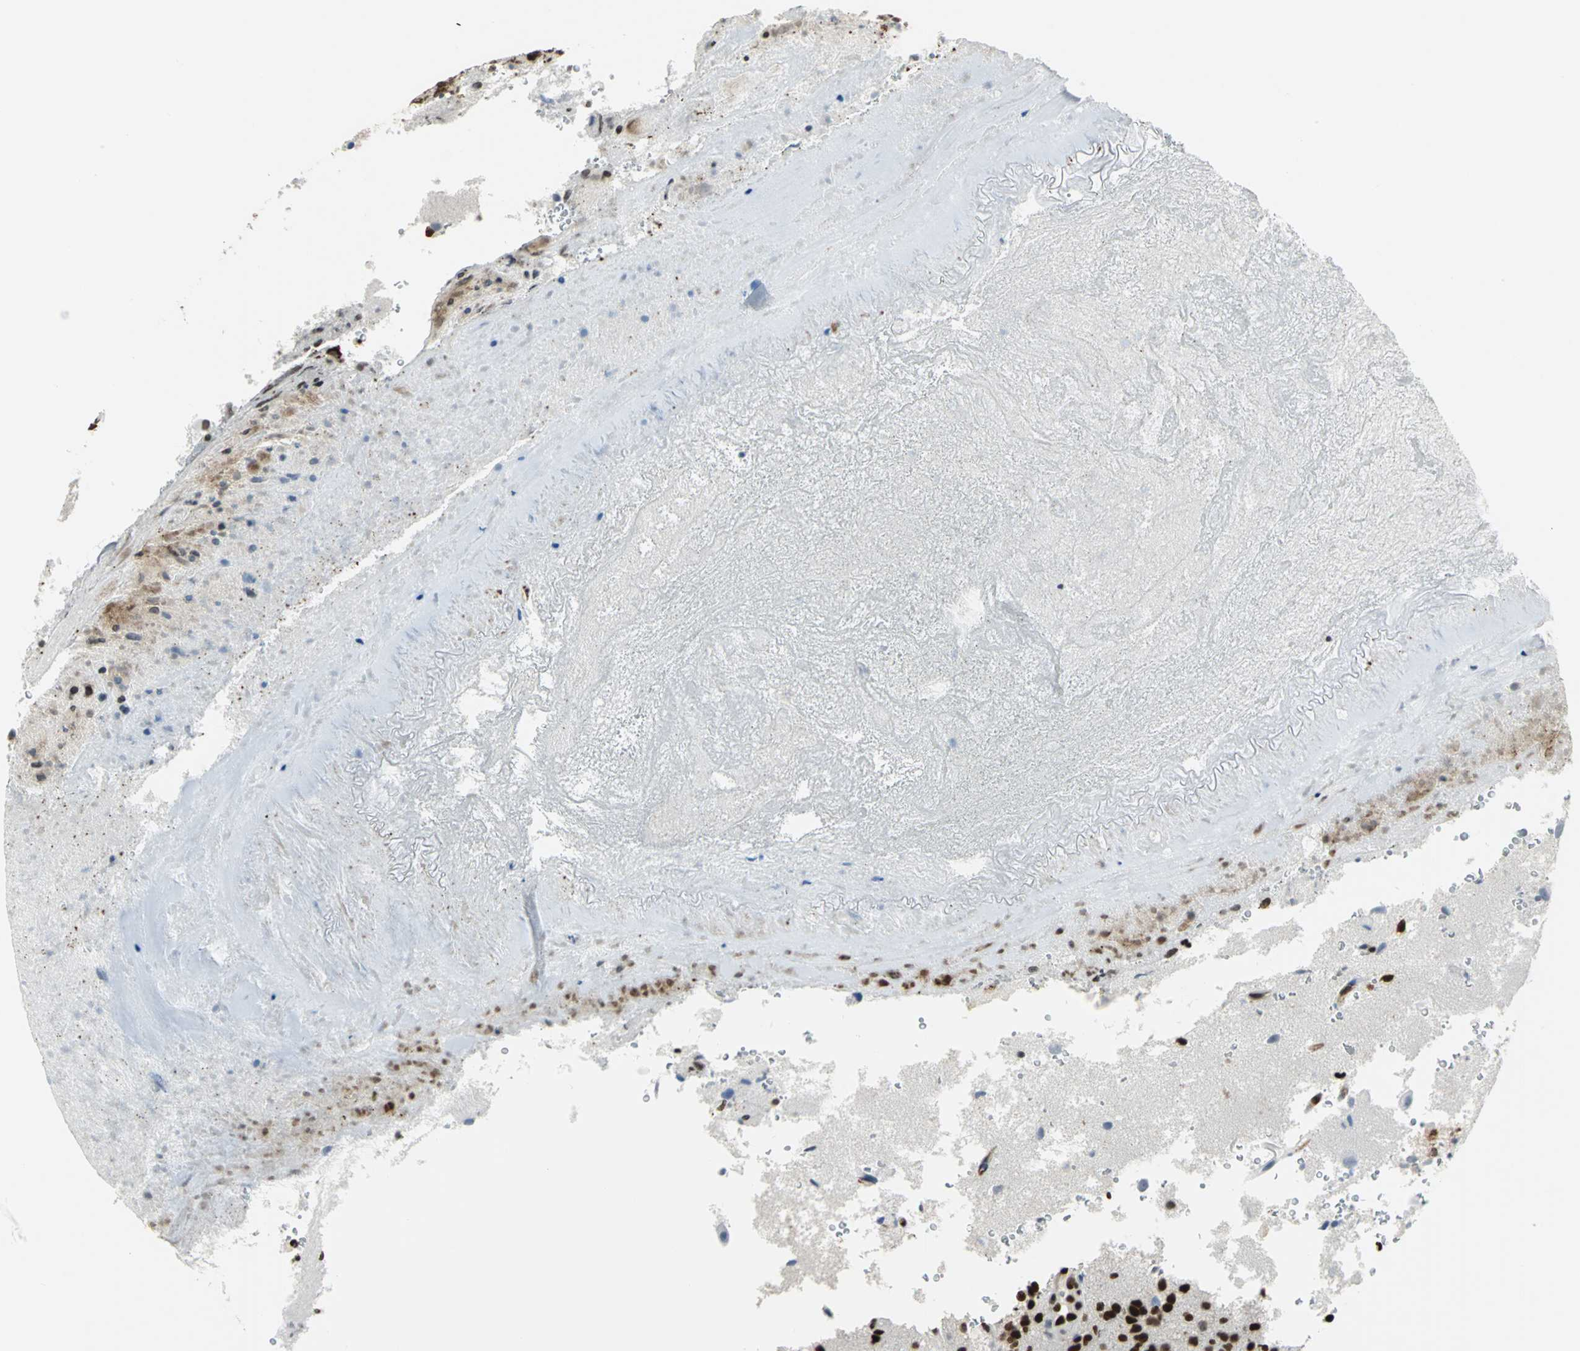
{"staining": {"intensity": "strong", "quantity": ">75%", "location": "nuclear"}, "tissue": "glioma", "cell_type": "Tumor cells", "image_type": "cancer", "snomed": [{"axis": "morphology", "description": "Normal tissue, NOS"}, {"axis": "morphology", "description": "Glioma, malignant, High grade"}, {"axis": "topography", "description": "Cerebral cortex"}], "caption": "IHC photomicrograph of human glioma stained for a protein (brown), which reveals high levels of strong nuclear staining in approximately >75% of tumor cells.", "gene": "HMGB1", "patient": {"sex": "male", "age": 75}}